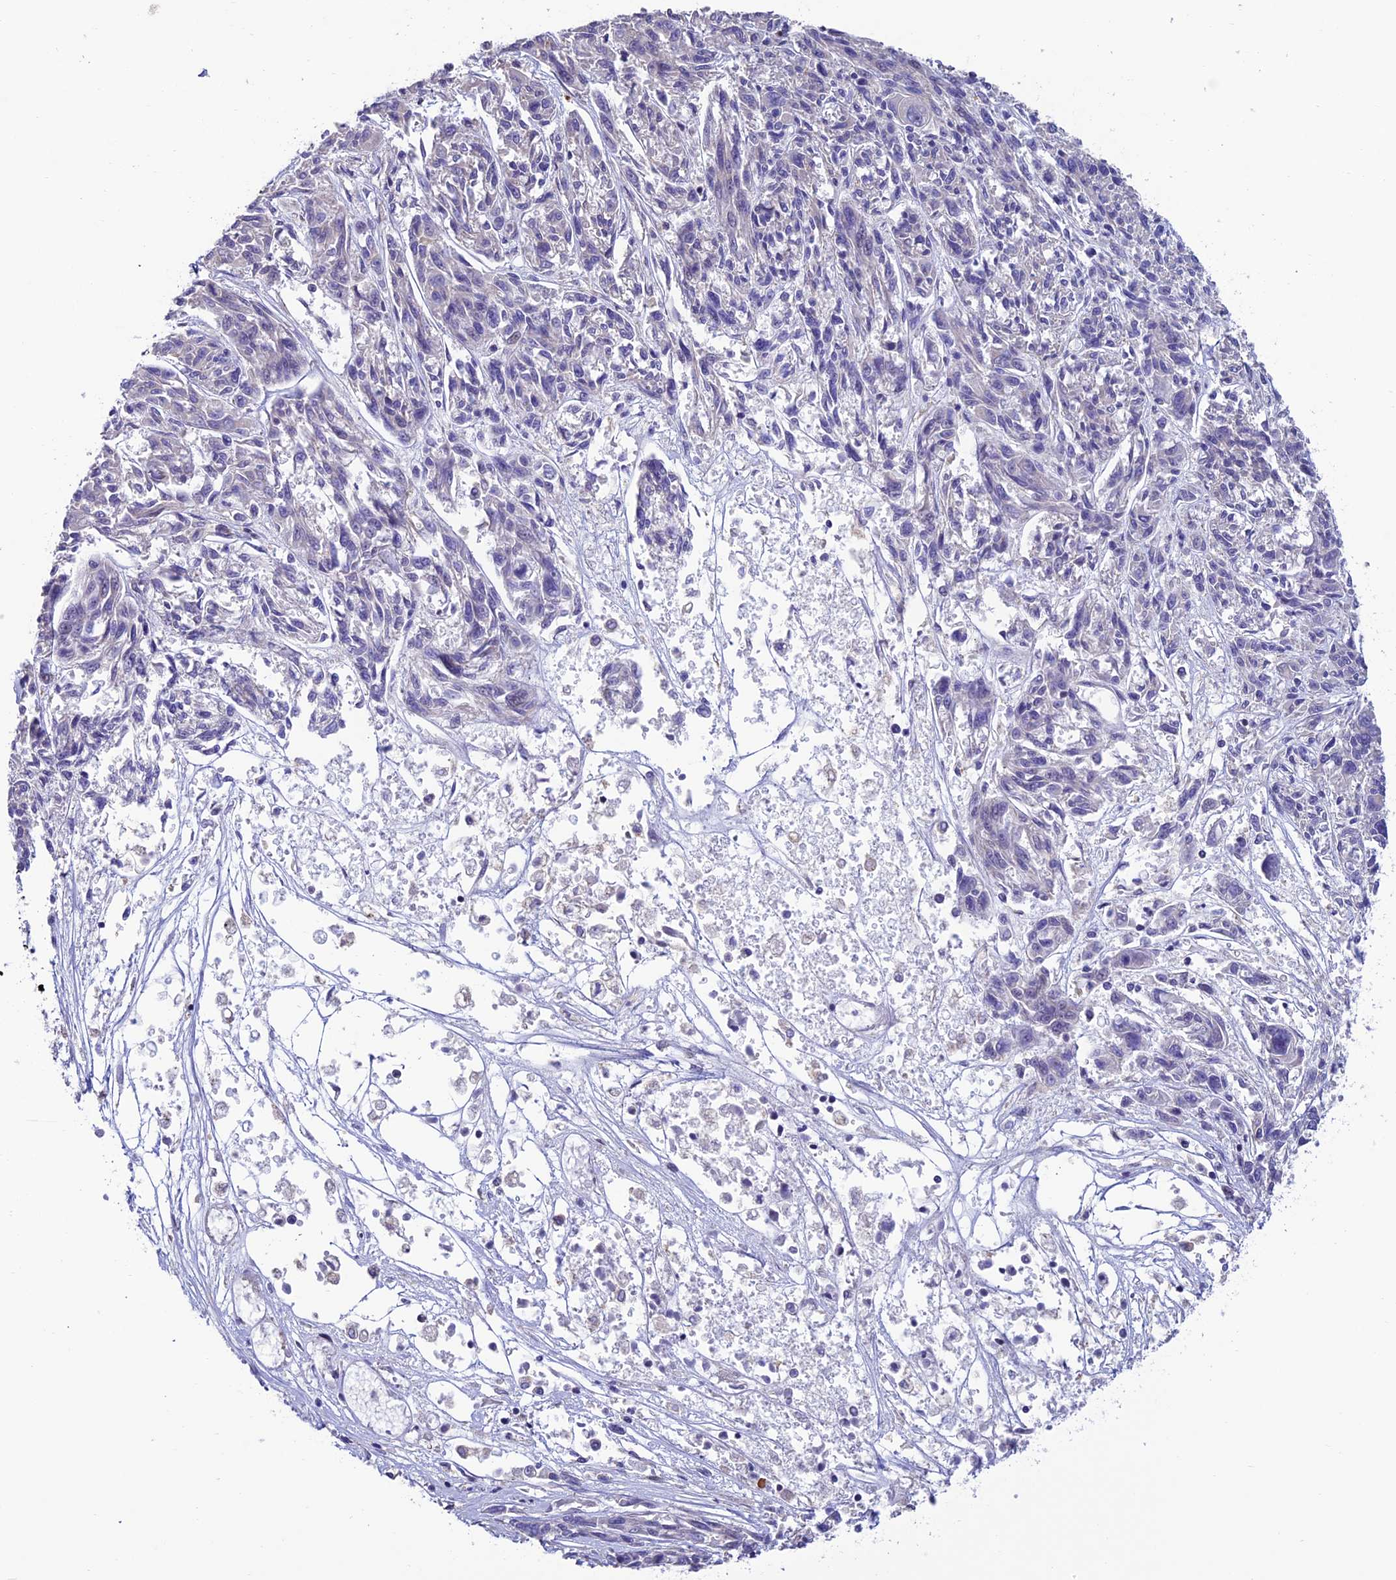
{"staining": {"intensity": "negative", "quantity": "none", "location": "none"}, "tissue": "melanoma", "cell_type": "Tumor cells", "image_type": "cancer", "snomed": [{"axis": "morphology", "description": "Malignant melanoma, NOS"}, {"axis": "topography", "description": "Skin"}], "caption": "The histopathology image shows no significant staining in tumor cells of malignant melanoma.", "gene": "FAM178B", "patient": {"sex": "male", "age": 53}}